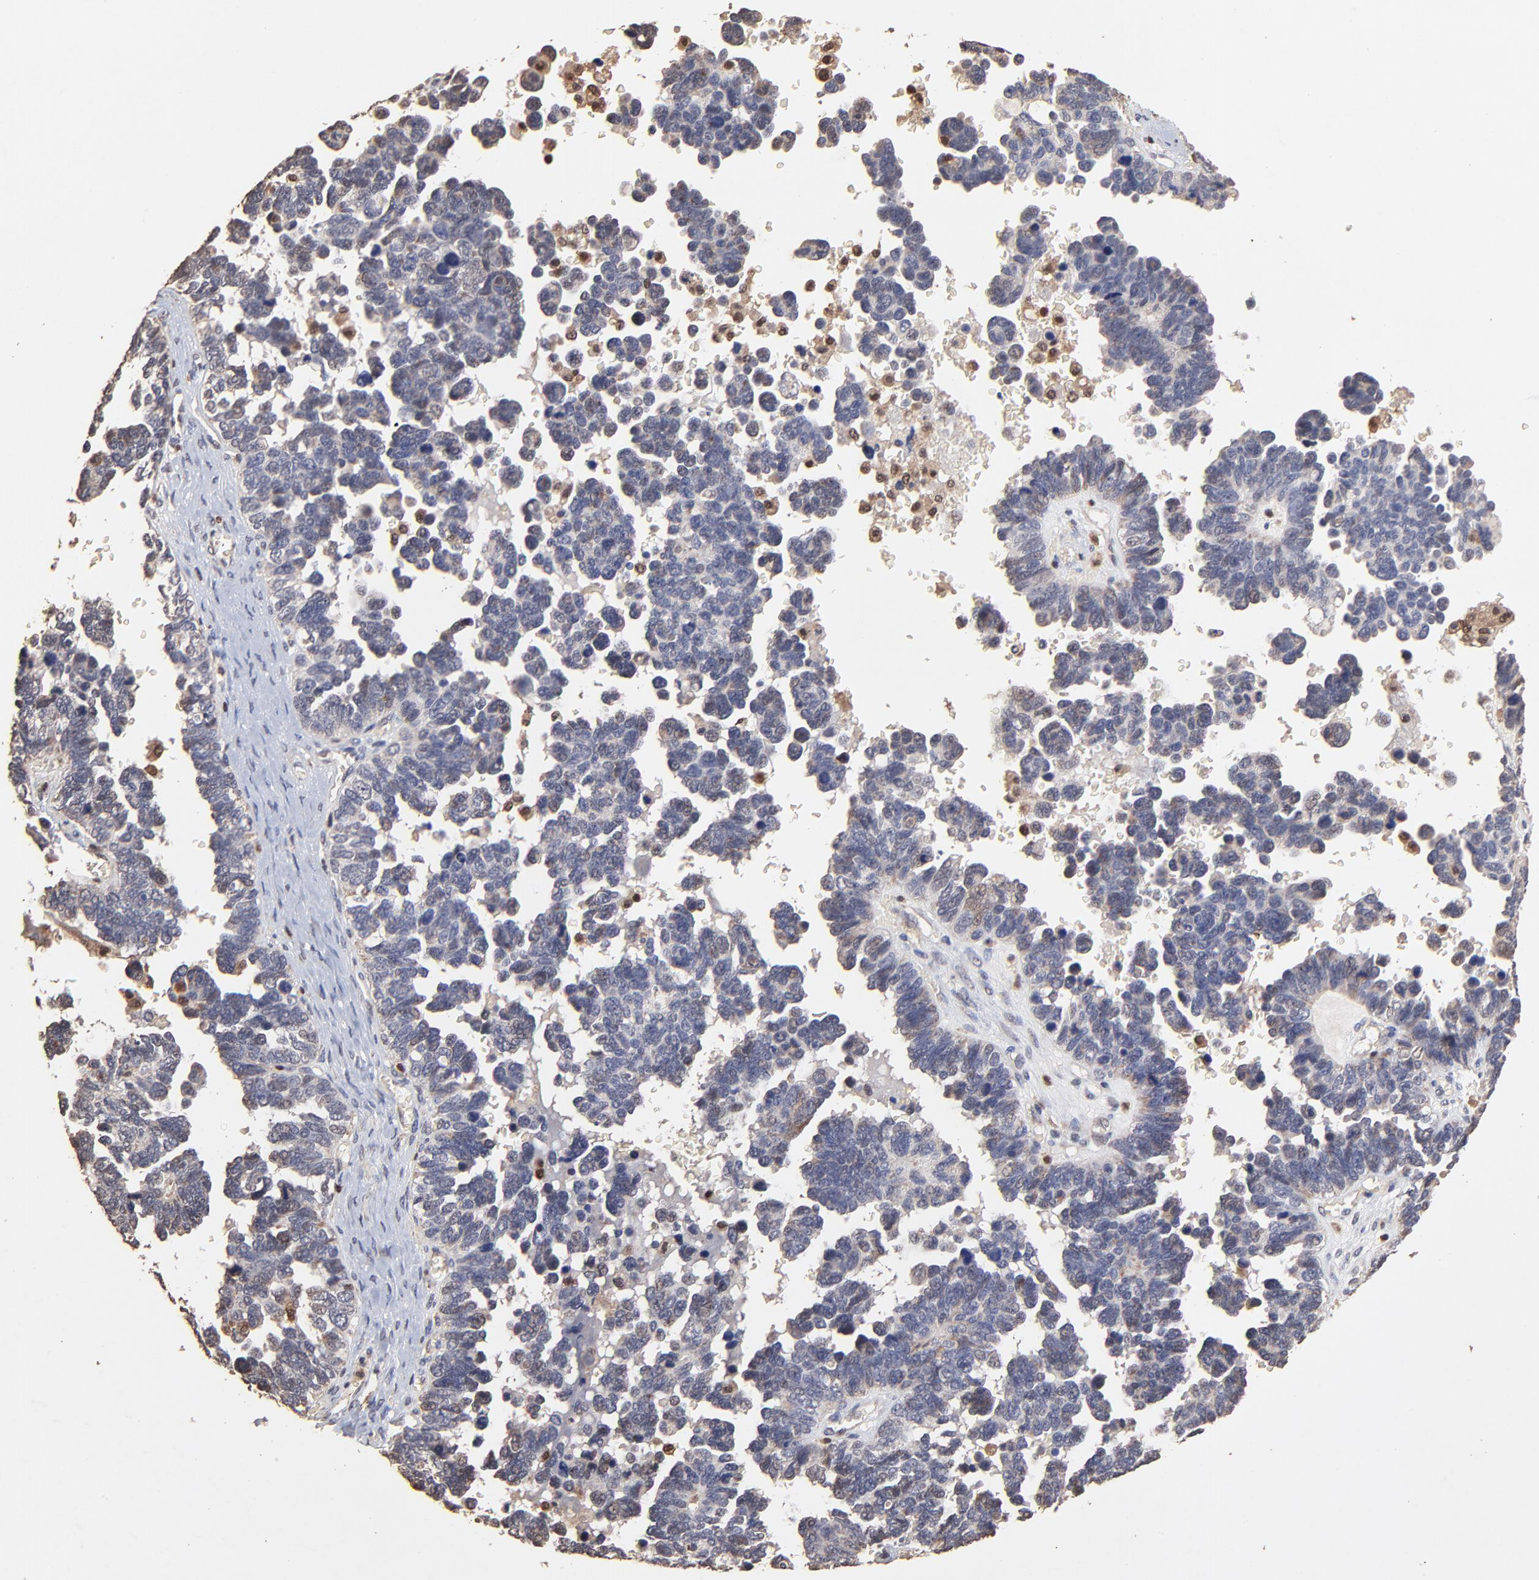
{"staining": {"intensity": "negative", "quantity": "none", "location": "none"}, "tissue": "ovarian cancer", "cell_type": "Tumor cells", "image_type": "cancer", "snomed": [{"axis": "morphology", "description": "Cystadenocarcinoma, serous, NOS"}, {"axis": "topography", "description": "Ovary"}], "caption": "Tumor cells are negative for brown protein staining in ovarian cancer (serous cystadenocarcinoma).", "gene": "CASP1", "patient": {"sex": "female", "age": 69}}